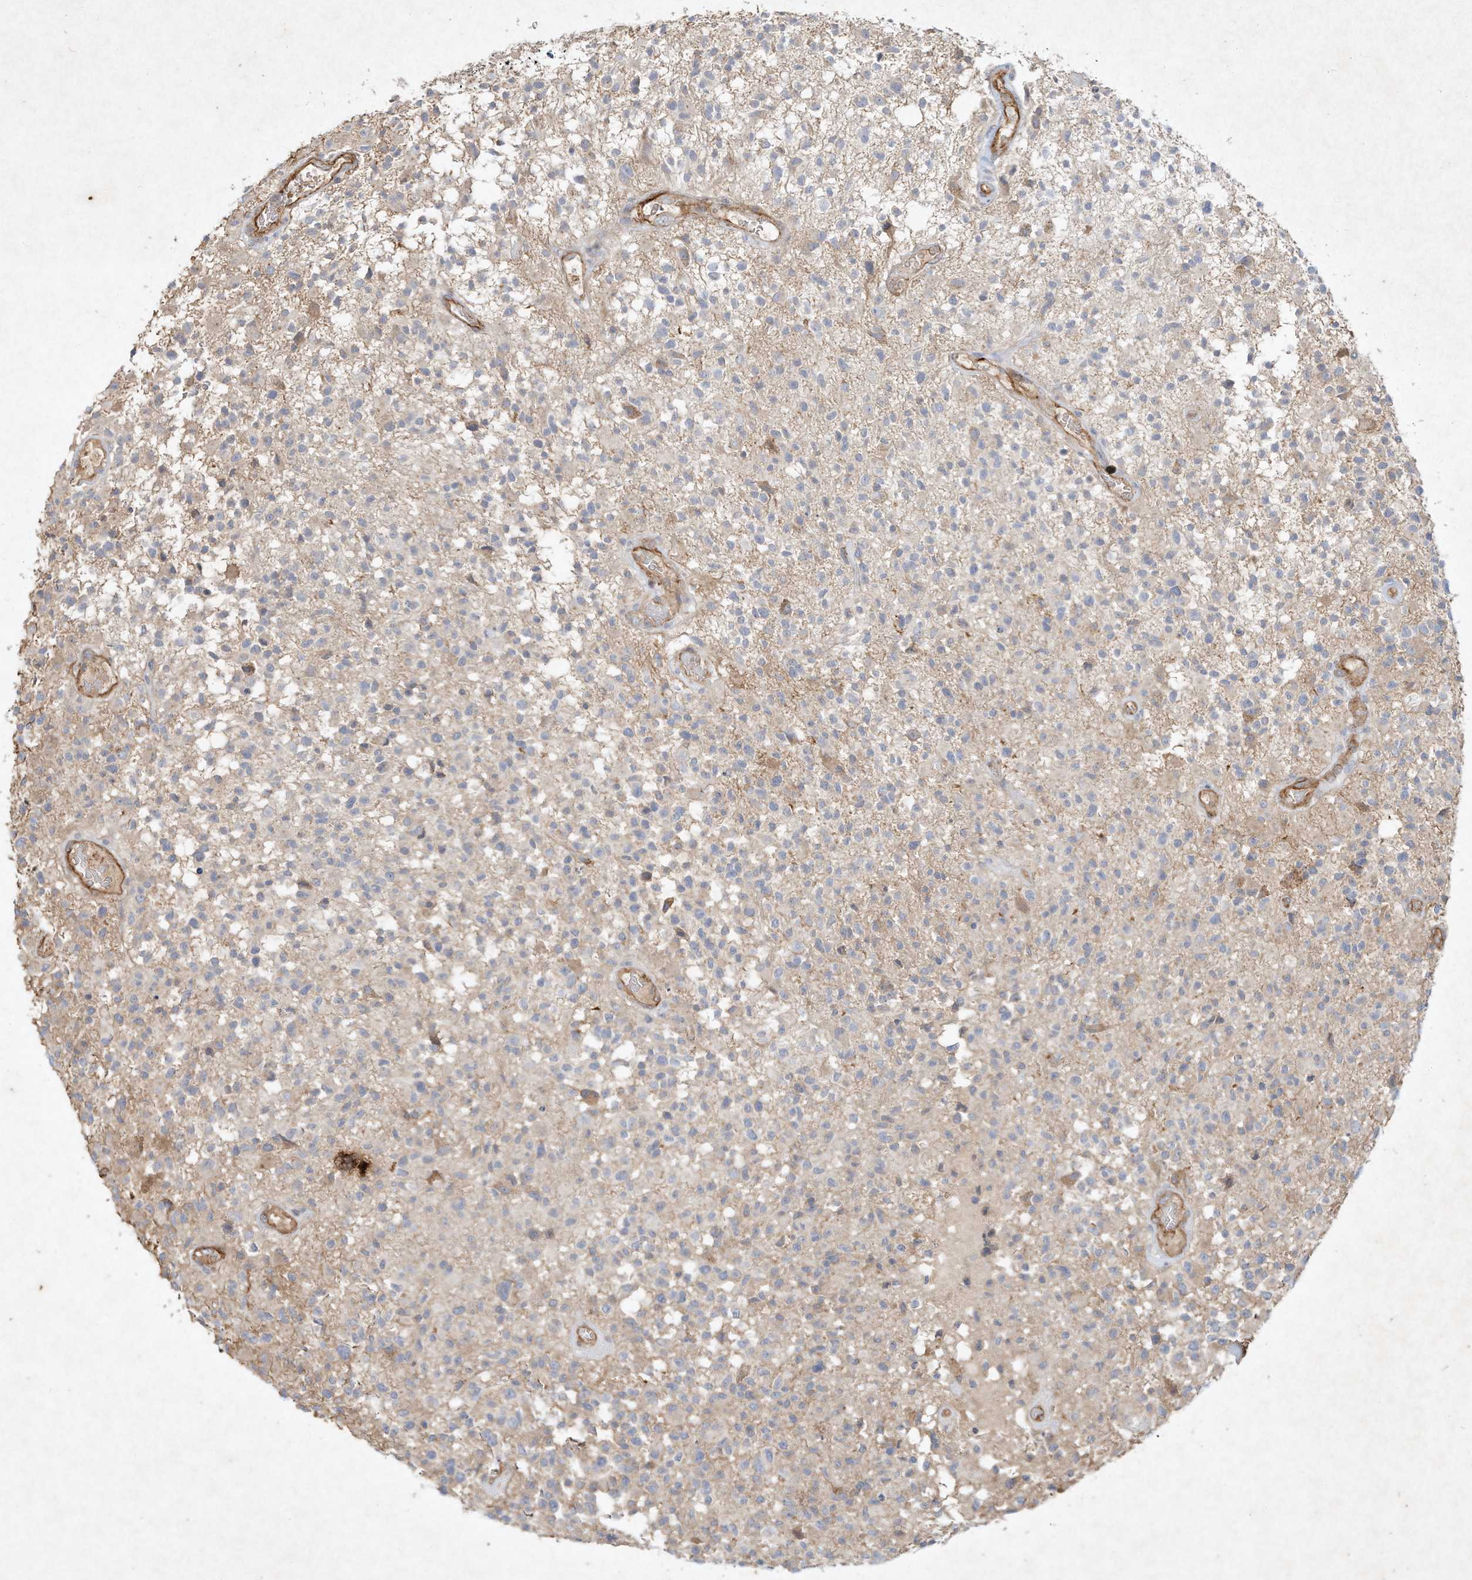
{"staining": {"intensity": "negative", "quantity": "none", "location": "none"}, "tissue": "glioma", "cell_type": "Tumor cells", "image_type": "cancer", "snomed": [{"axis": "morphology", "description": "Glioma, malignant, High grade"}, {"axis": "morphology", "description": "Glioblastoma, NOS"}, {"axis": "topography", "description": "Brain"}], "caption": "This is an immunohistochemistry micrograph of human glioma. There is no staining in tumor cells.", "gene": "HTR5A", "patient": {"sex": "male", "age": 60}}